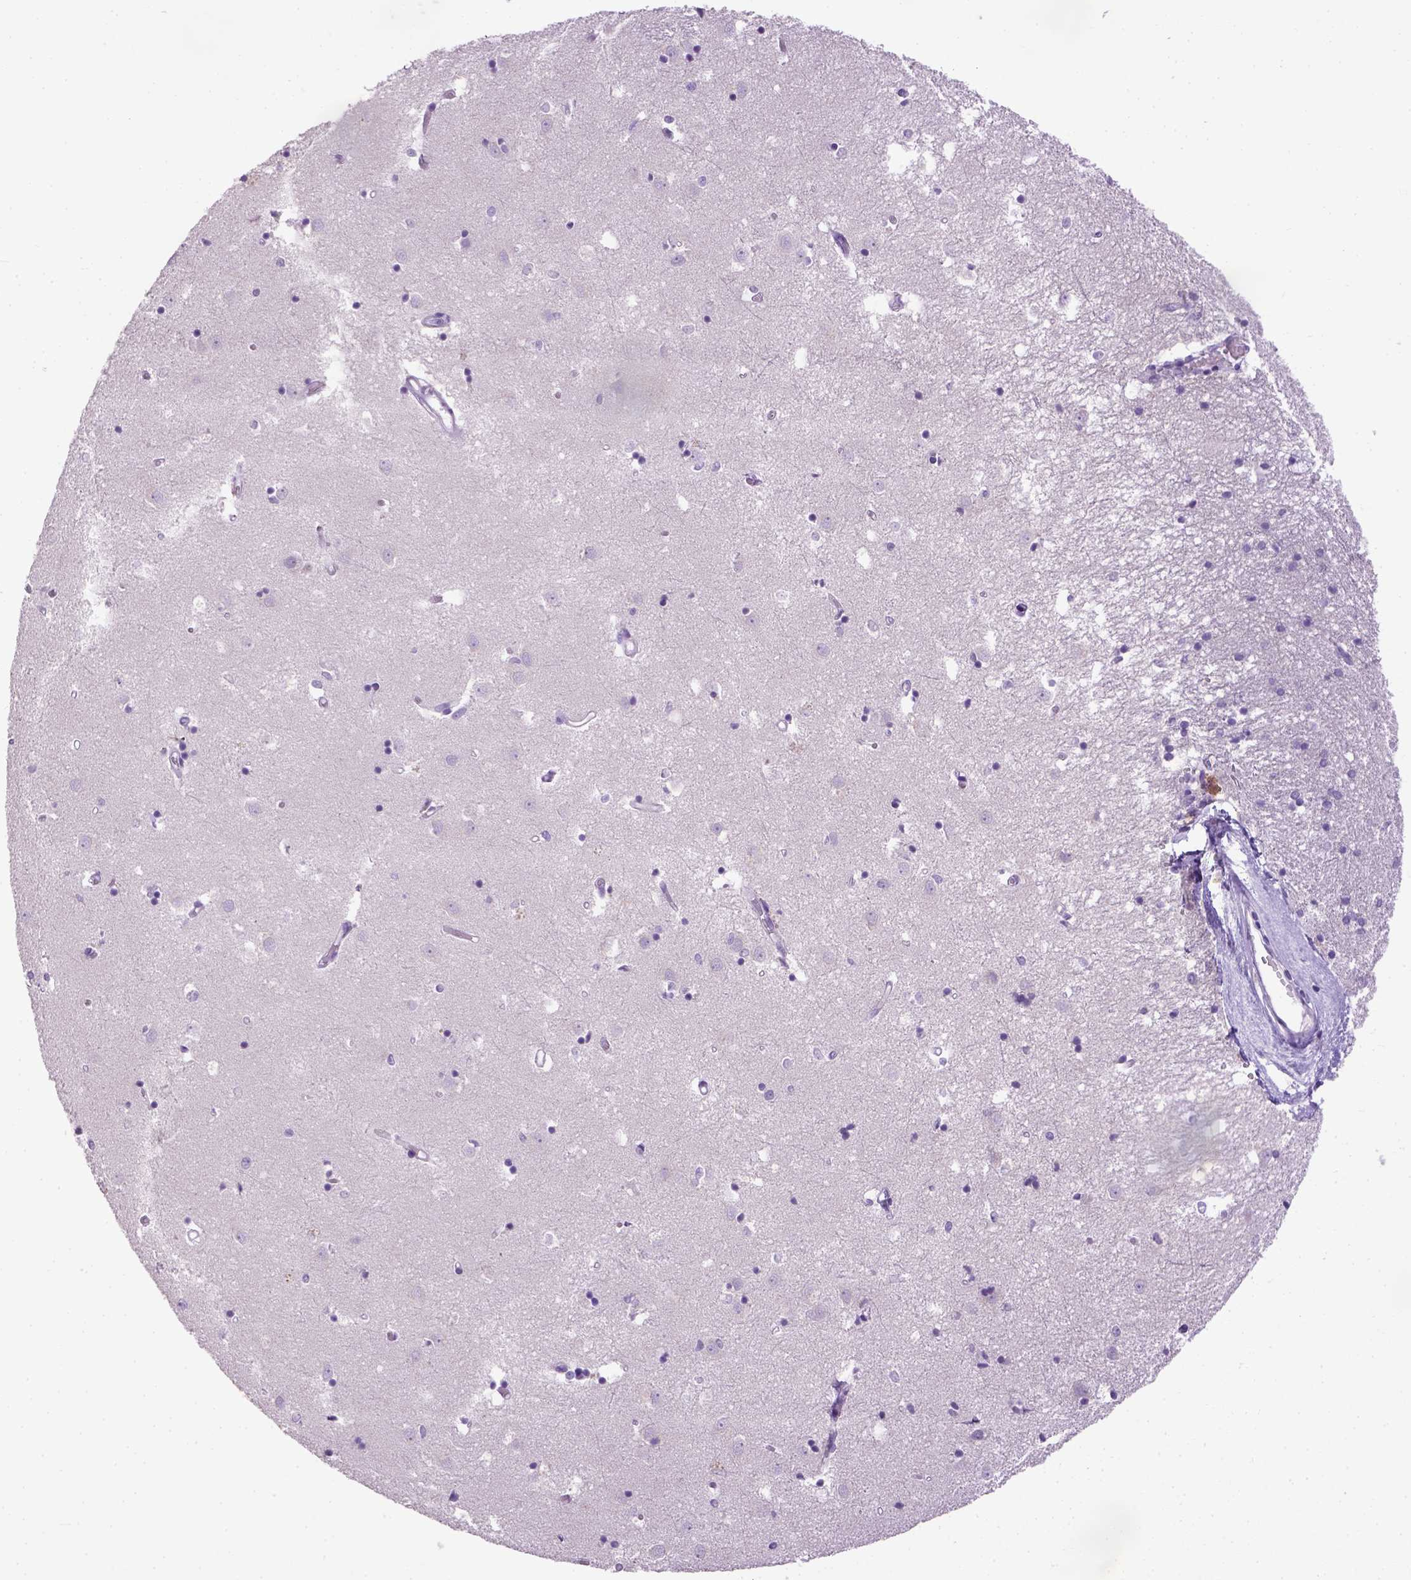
{"staining": {"intensity": "negative", "quantity": "none", "location": "none"}, "tissue": "caudate", "cell_type": "Glial cells", "image_type": "normal", "snomed": [{"axis": "morphology", "description": "Normal tissue, NOS"}, {"axis": "topography", "description": "Lateral ventricle wall"}], "caption": "Immunohistochemistry micrograph of benign caudate: human caudate stained with DAB reveals no significant protein expression in glial cells. (Stains: DAB (3,3'-diaminobenzidine) IHC with hematoxylin counter stain, Microscopy: brightfield microscopy at high magnification).", "gene": "CYP24A1", "patient": {"sex": "male", "age": 54}}